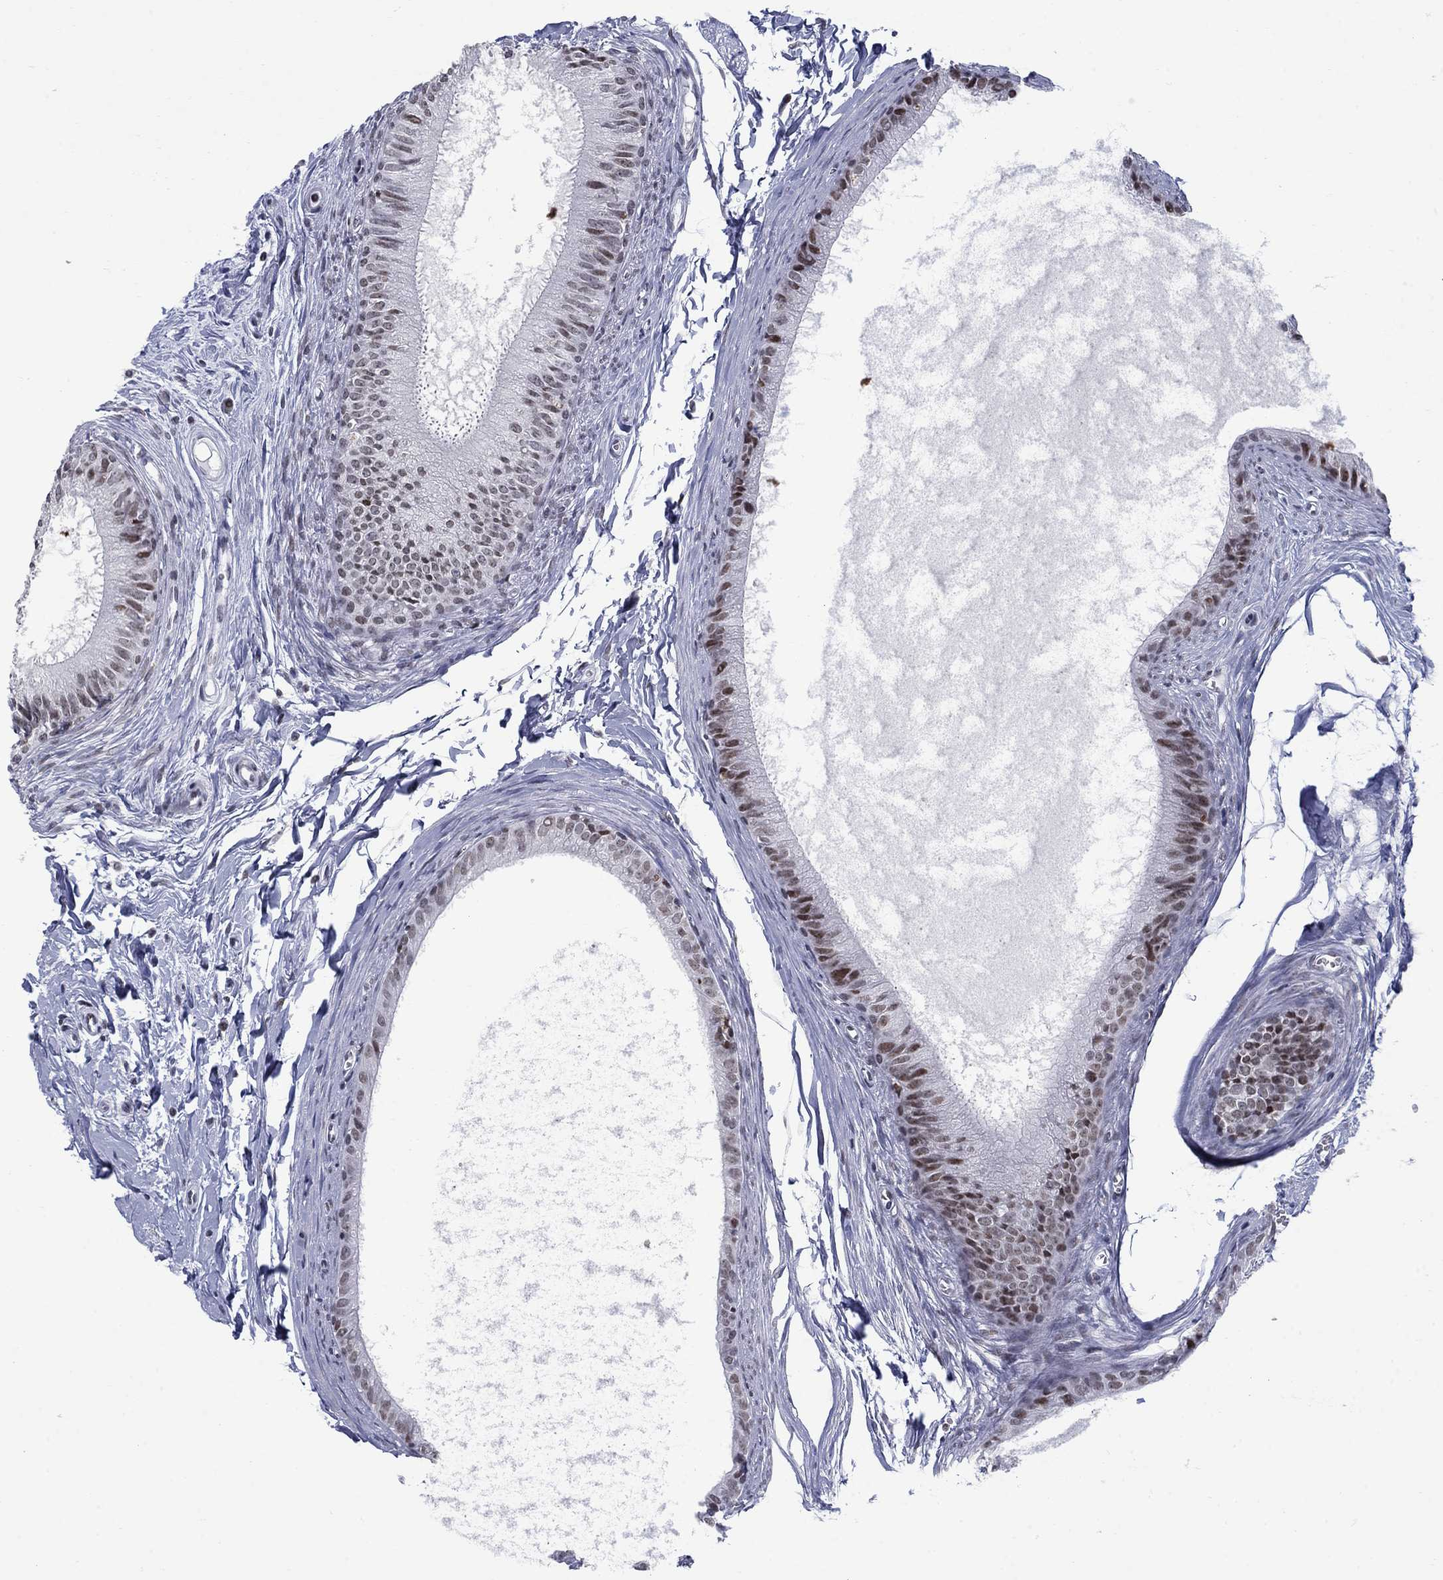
{"staining": {"intensity": "moderate", "quantity": "25%-75%", "location": "nuclear"}, "tissue": "epididymis", "cell_type": "Glandular cells", "image_type": "normal", "snomed": [{"axis": "morphology", "description": "Normal tissue, NOS"}, {"axis": "topography", "description": "Epididymis"}], "caption": "IHC micrograph of unremarkable epididymis: human epididymis stained using immunohistochemistry demonstrates medium levels of moderate protein expression localized specifically in the nuclear of glandular cells, appearing as a nuclear brown color.", "gene": "NPAS3", "patient": {"sex": "male", "age": 51}}